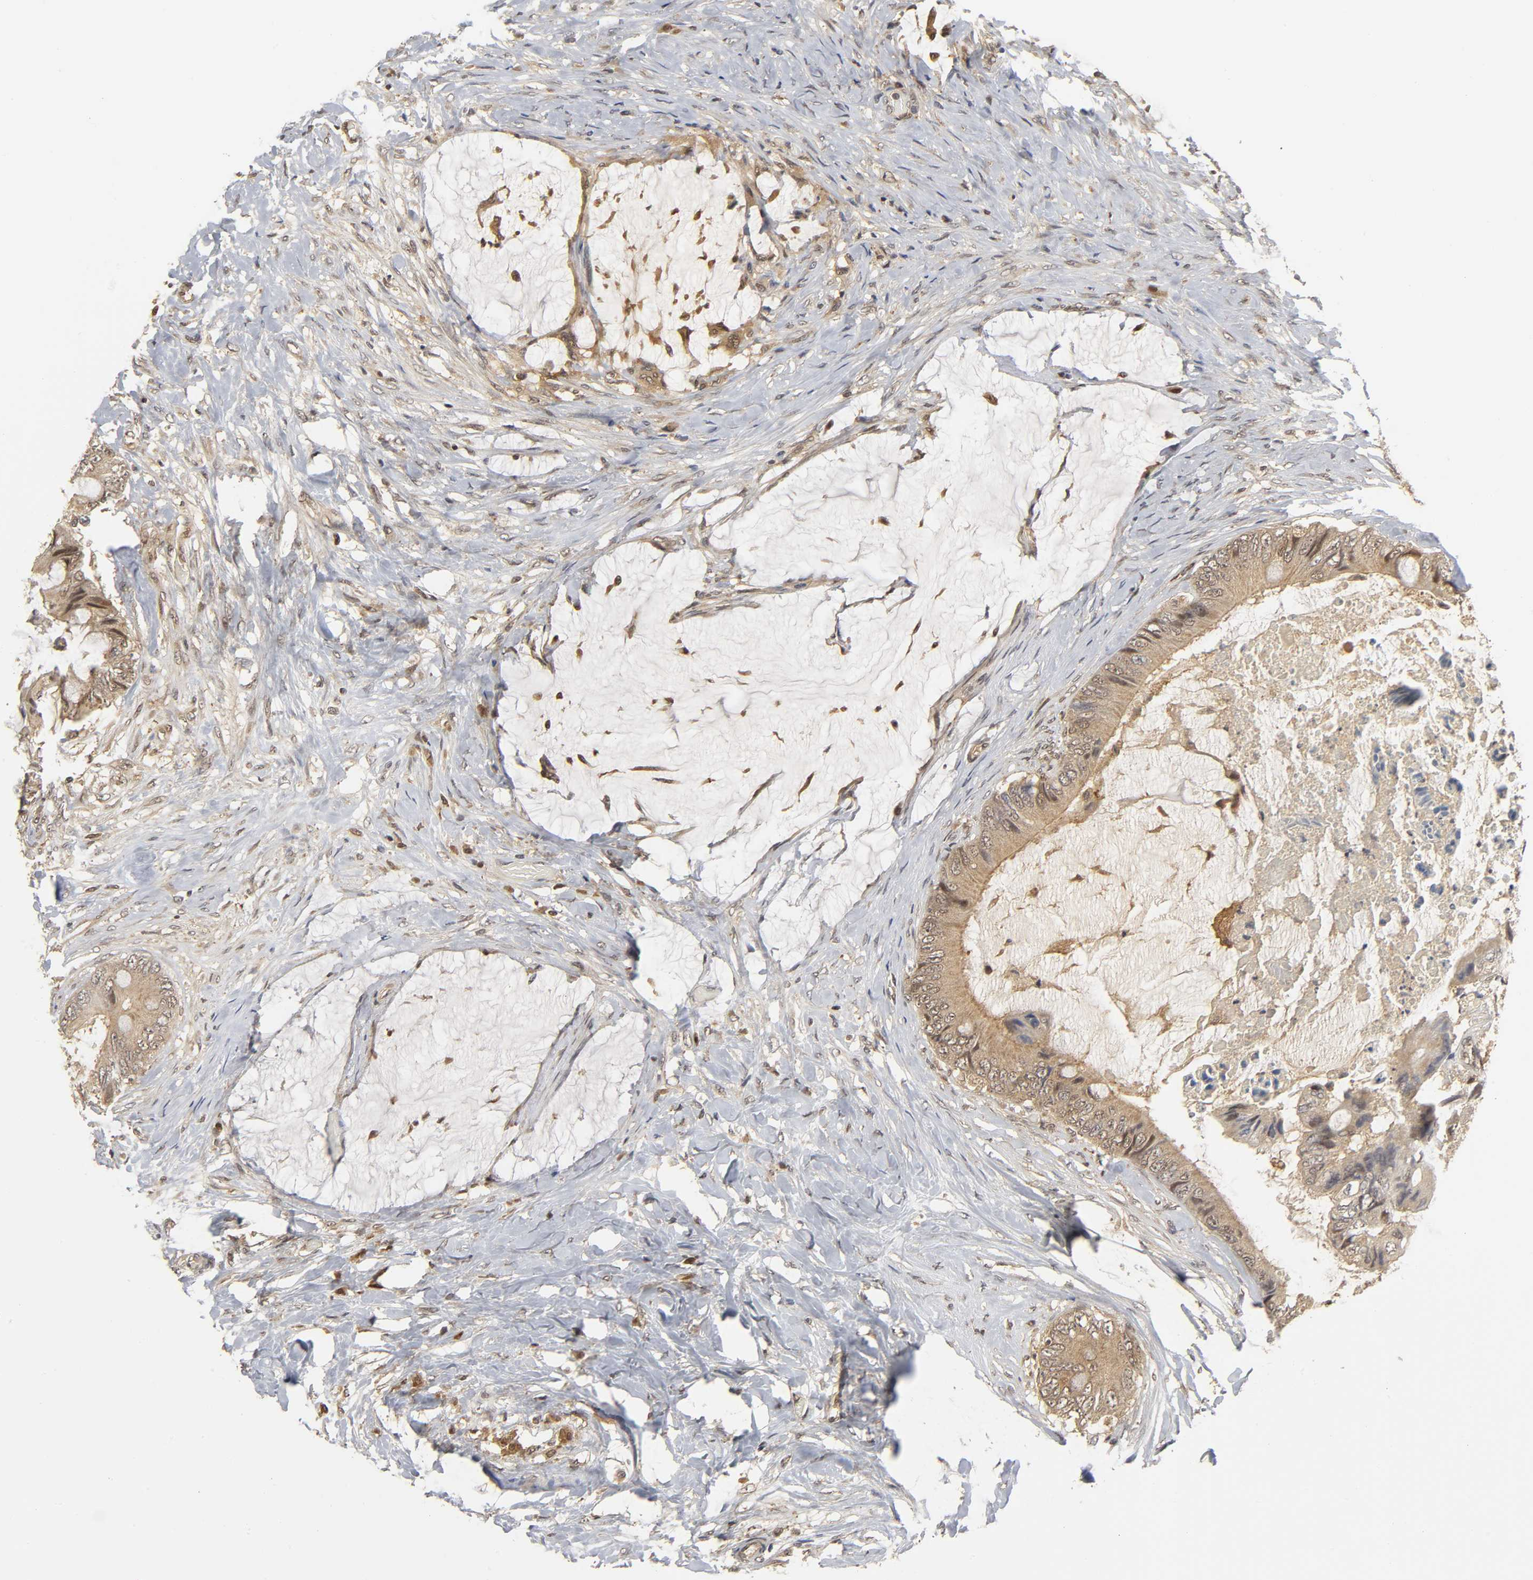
{"staining": {"intensity": "moderate", "quantity": ">75%", "location": "cytoplasmic/membranous"}, "tissue": "colorectal cancer", "cell_type": "Tumor cells", "image_type": "cancer", "snomed": [{"axis": "morphology", "description": "Normal tissue, NOS"}, {"axis": "morphology", "description": "Adenocarcinoma, NOS"}, {"axis": "topography", "description": "Rectum"}, {"axis": "topography", "description": "Peripheral nerve tissue"}], "caption": "Colorectal adenocarcinoma stained for a protein (brown) exhibits moderate cytoplasmic/membranous positive staining in about >75% of tumor cells.", "gene": "PARK7", "patient": {"sex": "female", "age": 77}}